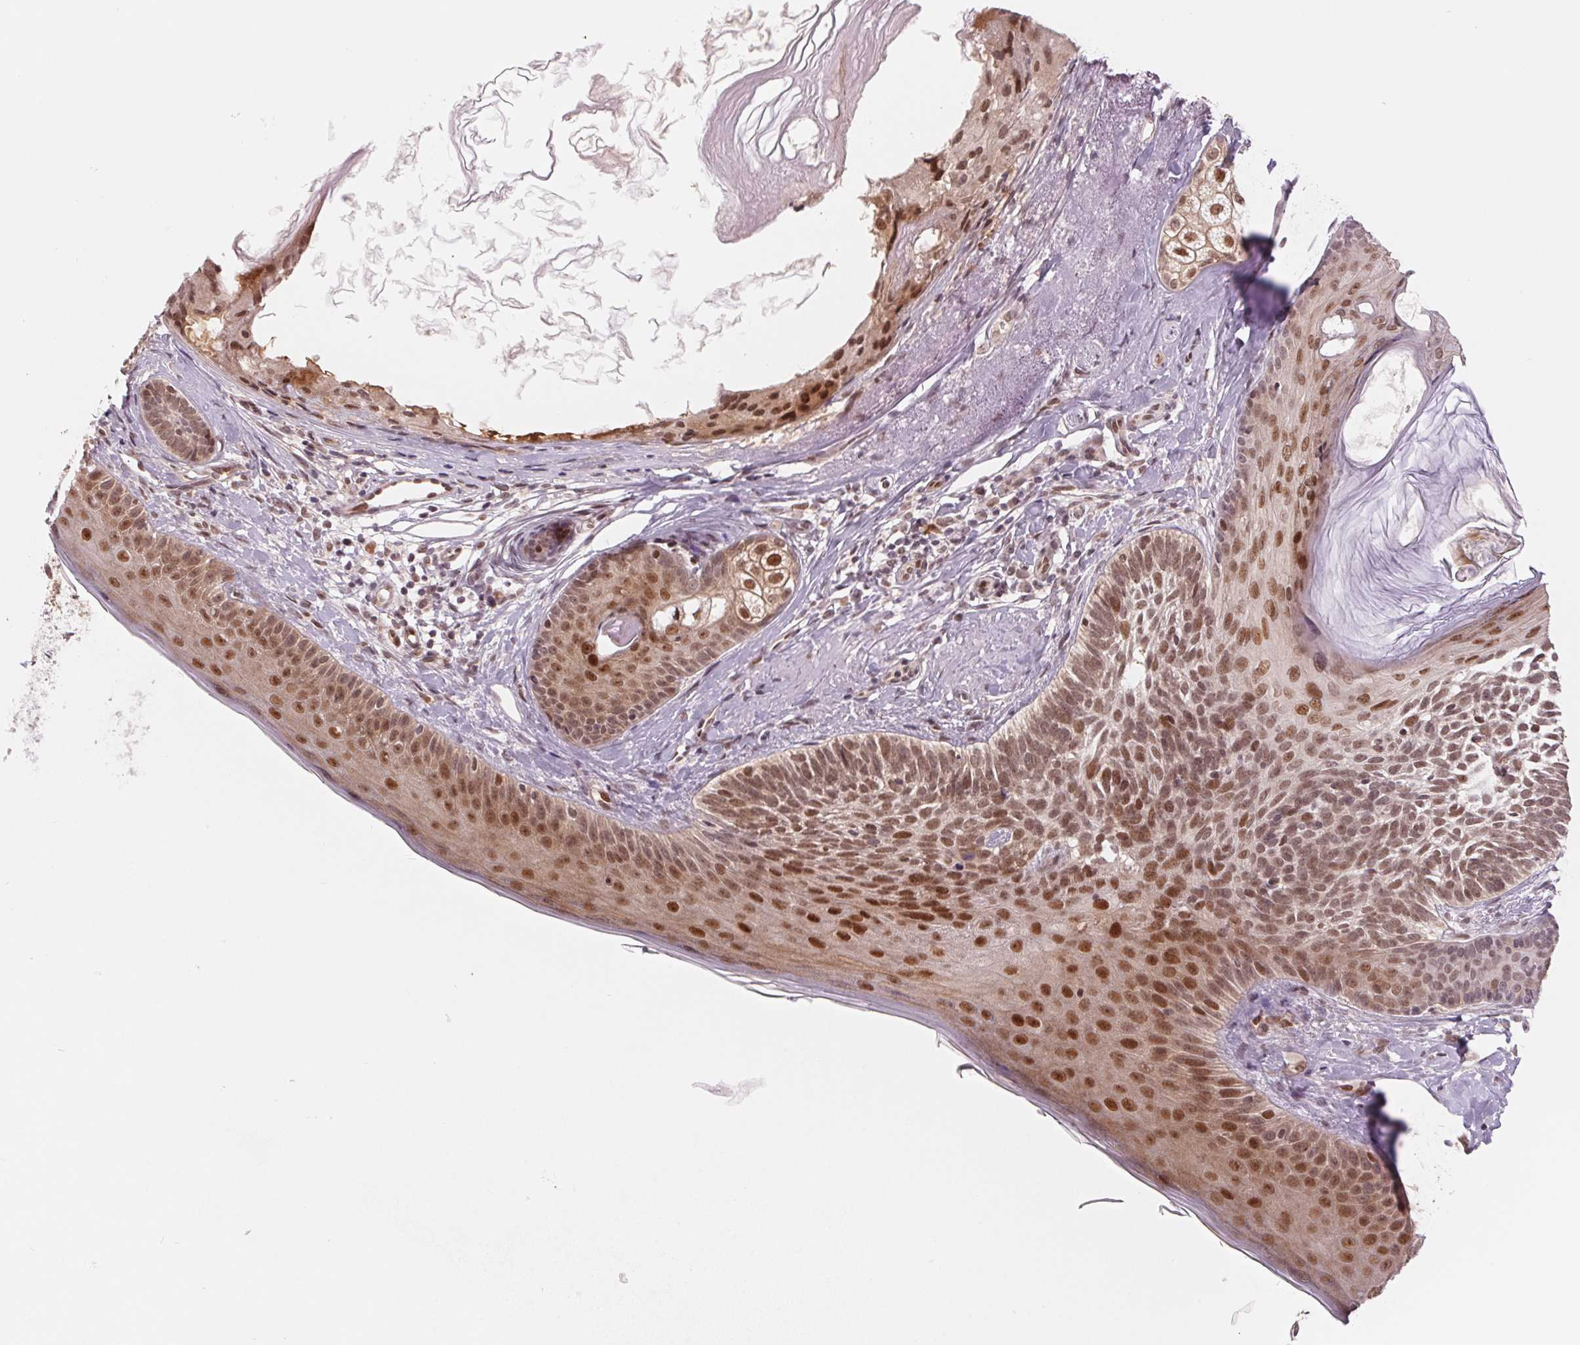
{"staining": {"intensity": "moderate", "quantity": ">75%", "location": "nuclear"}, "tissue": "skin cancer", "cell_type": "Tumor cells", "image_type": "cancer", "snomed": [{"axis": "morphology", "description": "Basal cell carcinoma"}, {"axis": "topography", "description": "Skin"}], "caption": "Brown immunohistochemical staining in basal cell carcinoma (skin) displays moderate nuclear staining in approximately >75% of tumor cells.", "gene": "DNAJB6", "patient": {"sex": "female", "age": 74}}